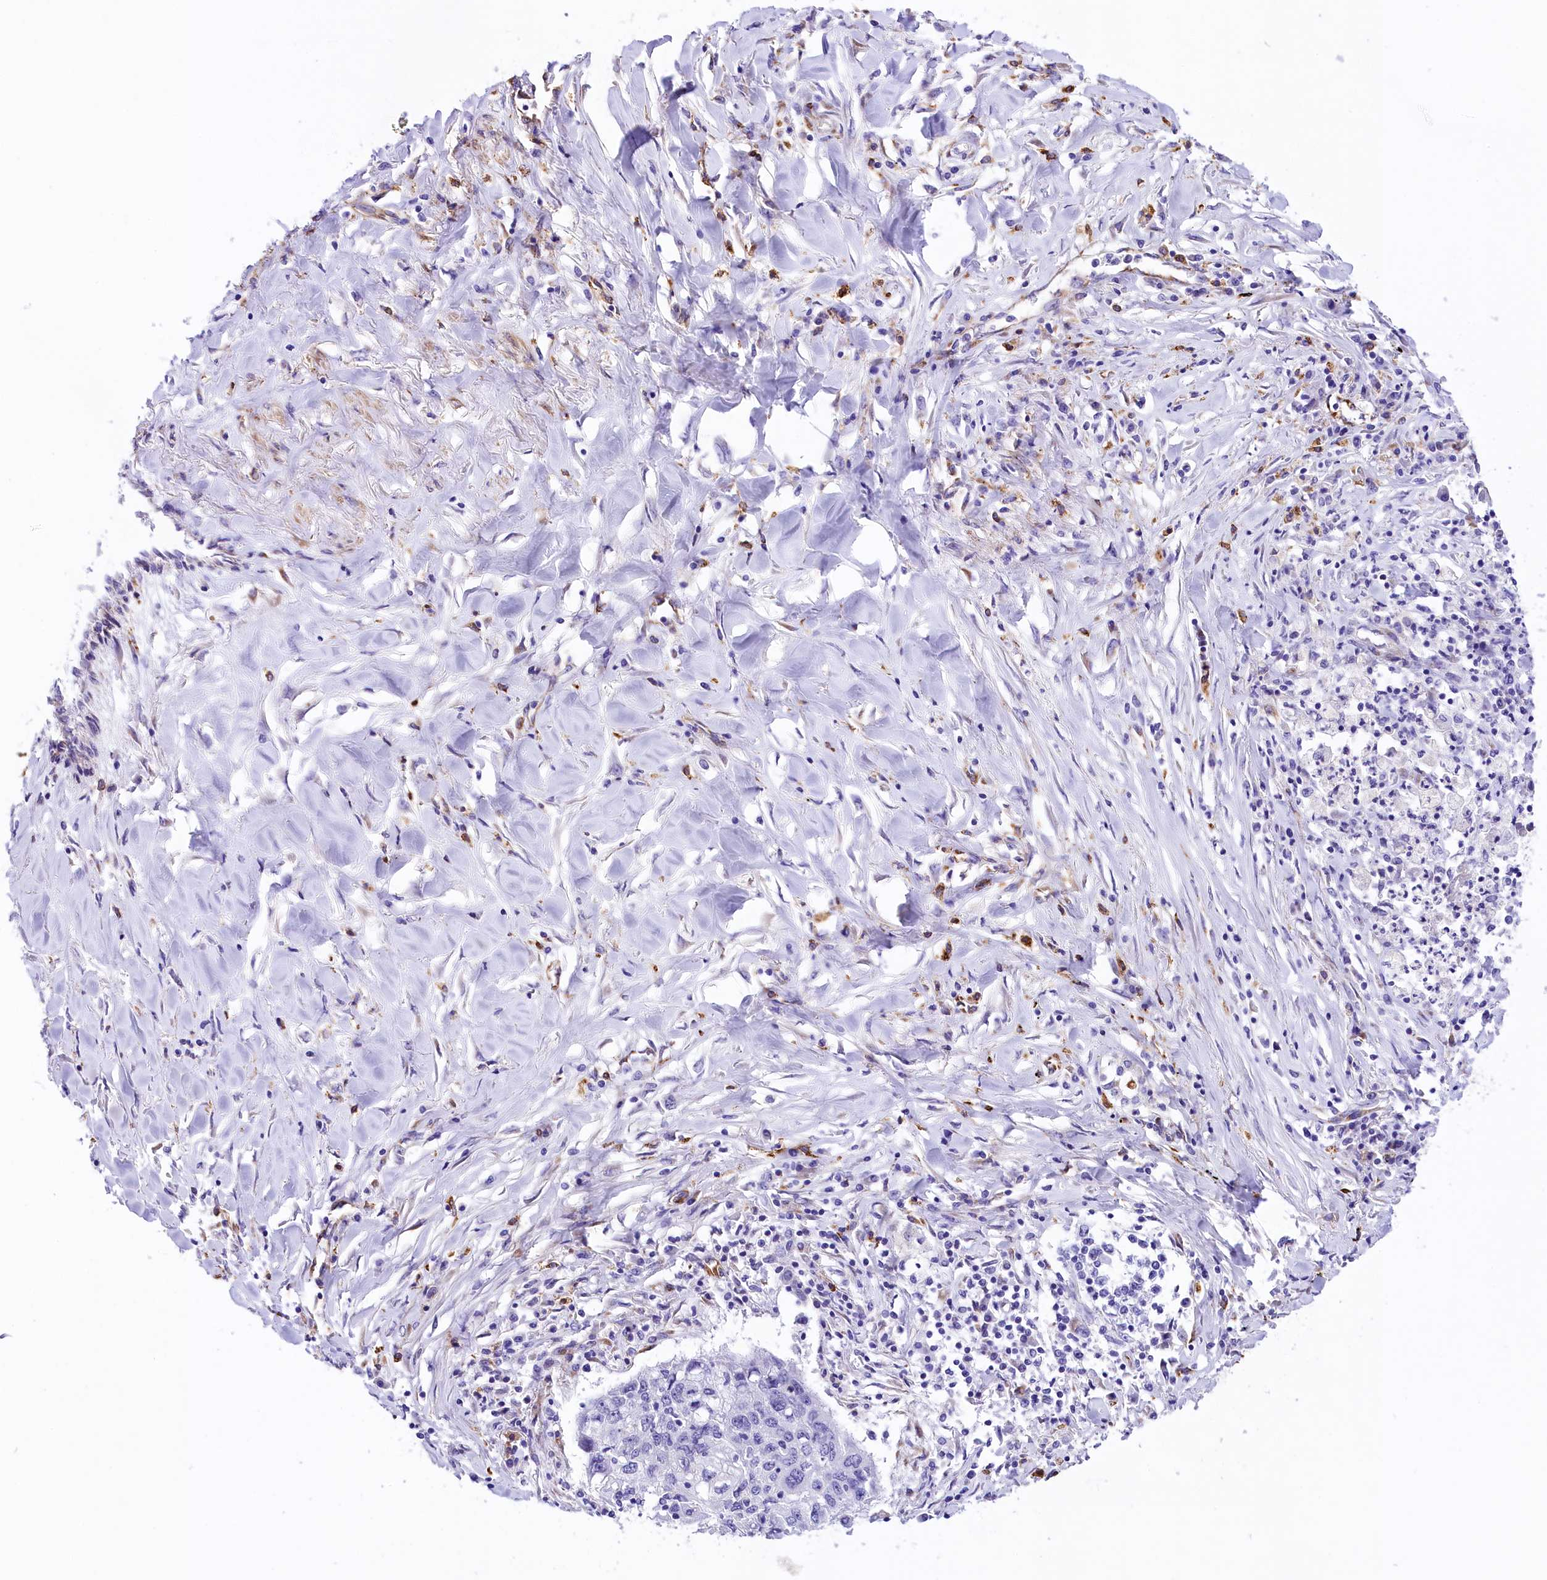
{"staining": {"intensity": "negative", "quantity": "none", "location": "none"}, "tissue": "lung cancer", "cell_type": "Tumor cells", "image_type": "cancer", "snomed": [{"axis": "morphology", "description": "Squamous cell carcinoma, NOS"}, {"axis": "topography", "description": "Lung"}], "caption": "Lung cancer (squamous cell carcinoma) stained for a protein using immunohistochemistry shows no expression tumor cells.", "gene": "ITGA1", "patient": {"sex": "female", "age": 63}}